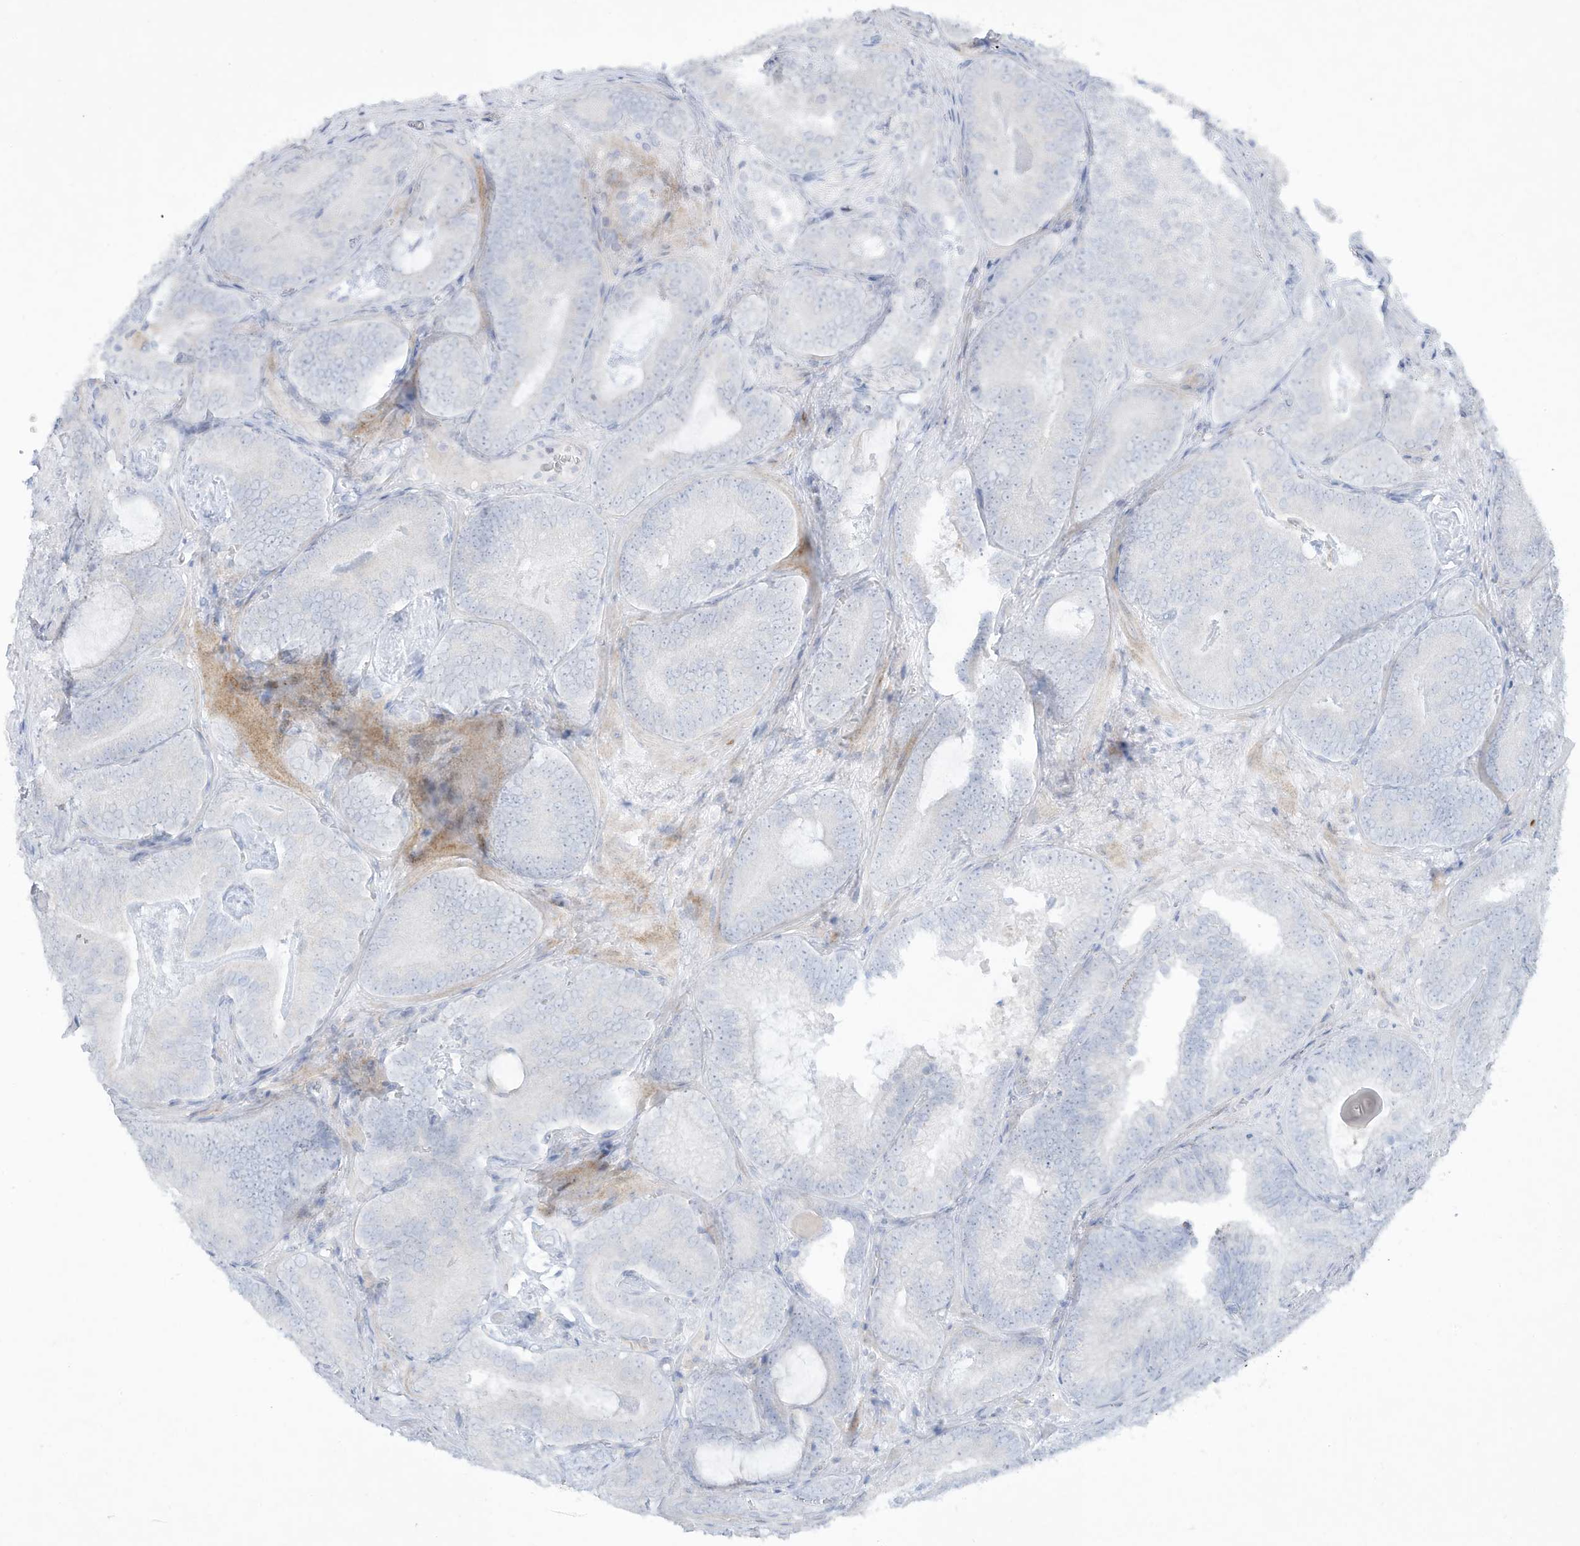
{"staining": {"intensity": "negative", "quantity": "none", "location": "none"}, "tissue": "prostate cancer", "cell_type": "Tumor cells", "image_type": "cancer", "snomed": [{"axis": "morphology", "description": "Adenocarcinoma, High grade"}, {"axis": "topography", "description": "Prostate"}], "caption": "Prostate cancer (high-grade adenocarcinoma) was stained to show a protein in brown. There is no significant expression in tumor cells. (DAB (3,3'-diaminobenzidine) IHC with hematoxylin counter stain).", "gene": "PAX6", "patient": {"sex": "male", "age": 66}}